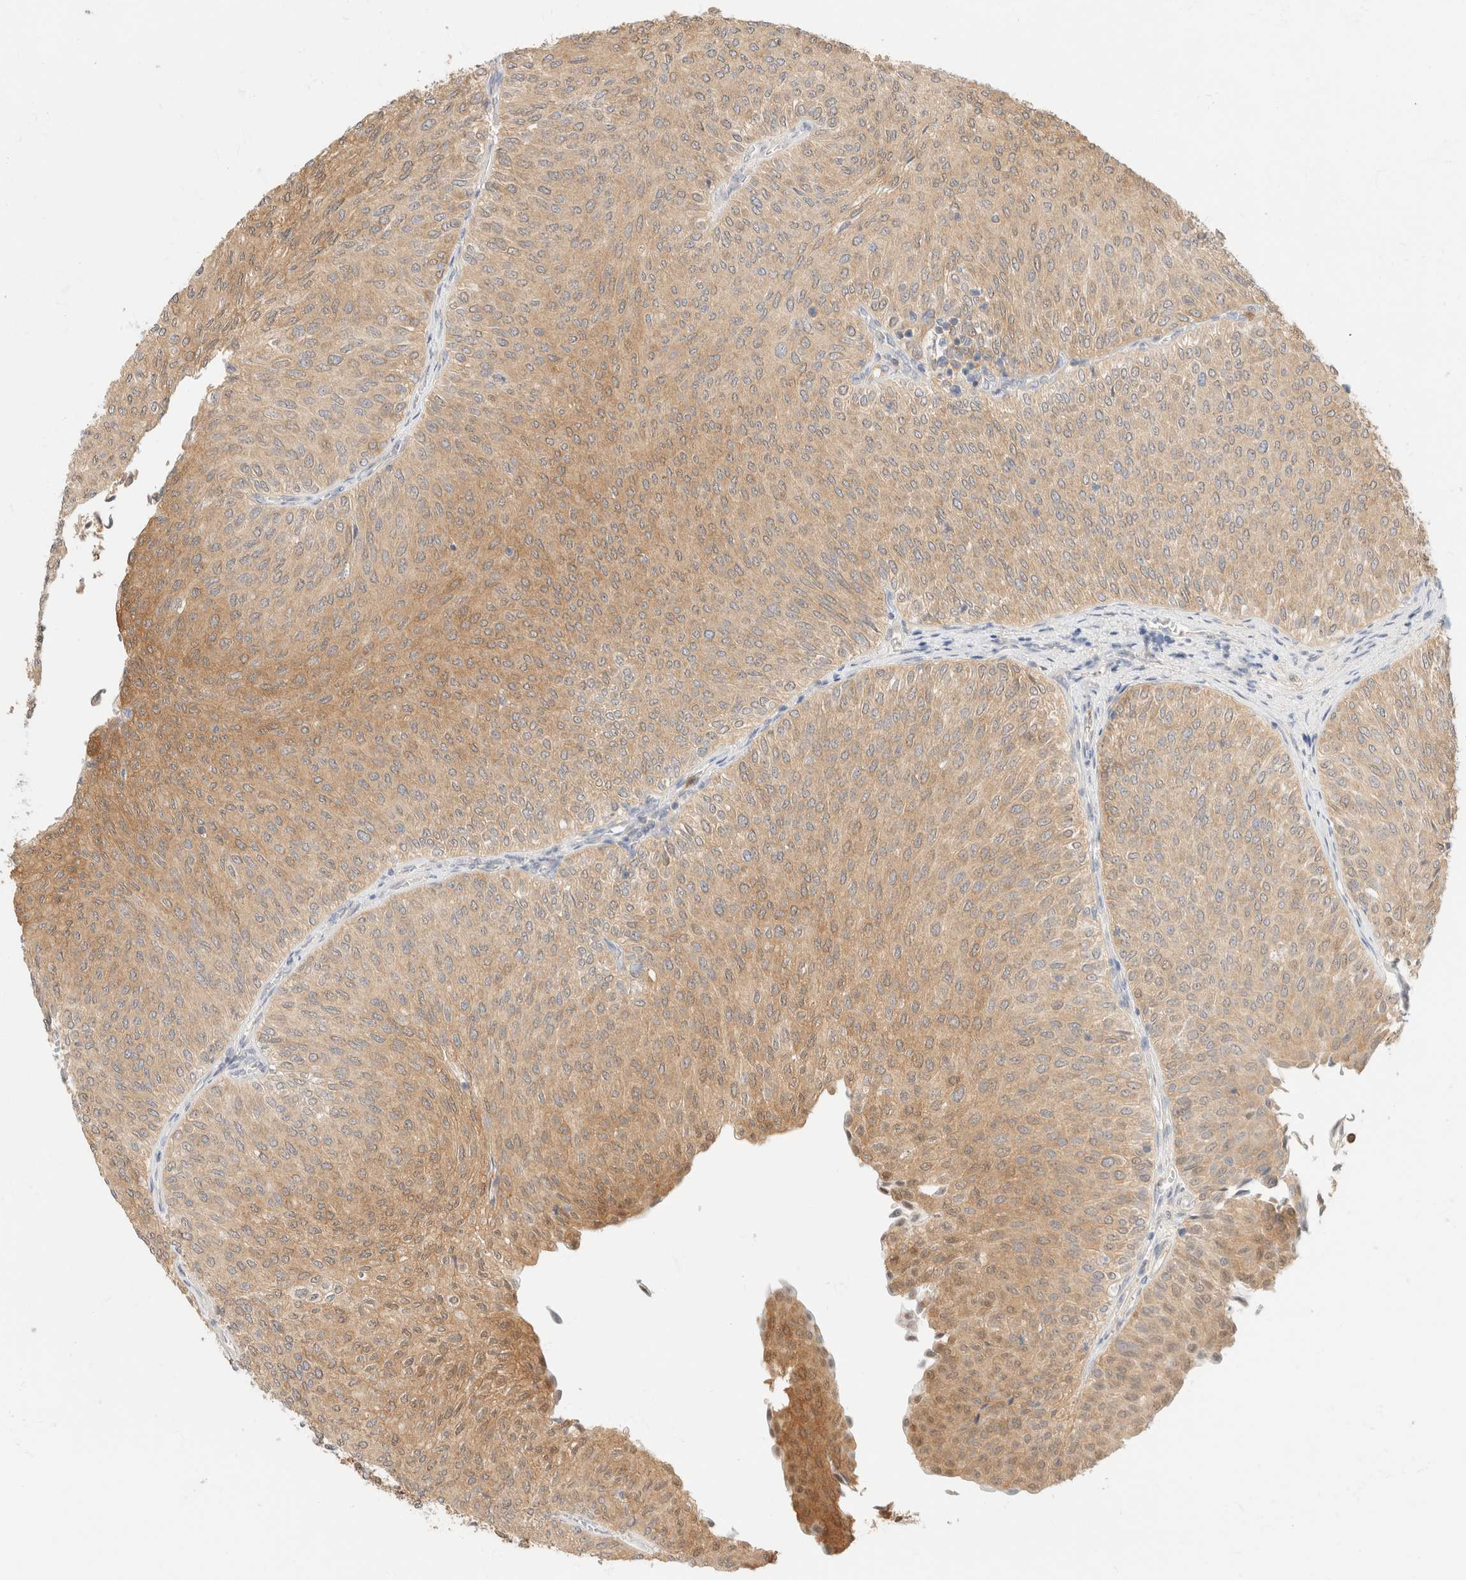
{"staining": {"intensity": "moderate", "quantity": ">75%", "location": "cytoplasmic/membranous"}, "tissue": "urothelial cancer", "cell_type": "Tumor cells", "image_type": "cancer", "snomed": [{"axis": "morphology", "description": "Urothelial carcinoma, Low grade"}, {"axis": "topography", "description": "Urinary bladder"}], "caption": "This is an image of immunohistochemistry (IHC) staining of low-grade urothelial carcinoma, which shows moderate positivity in the cytoplasmic/membranous of tumor cells.", "gene": "GPI", "patient": {"sex": "male", "age": 78}}